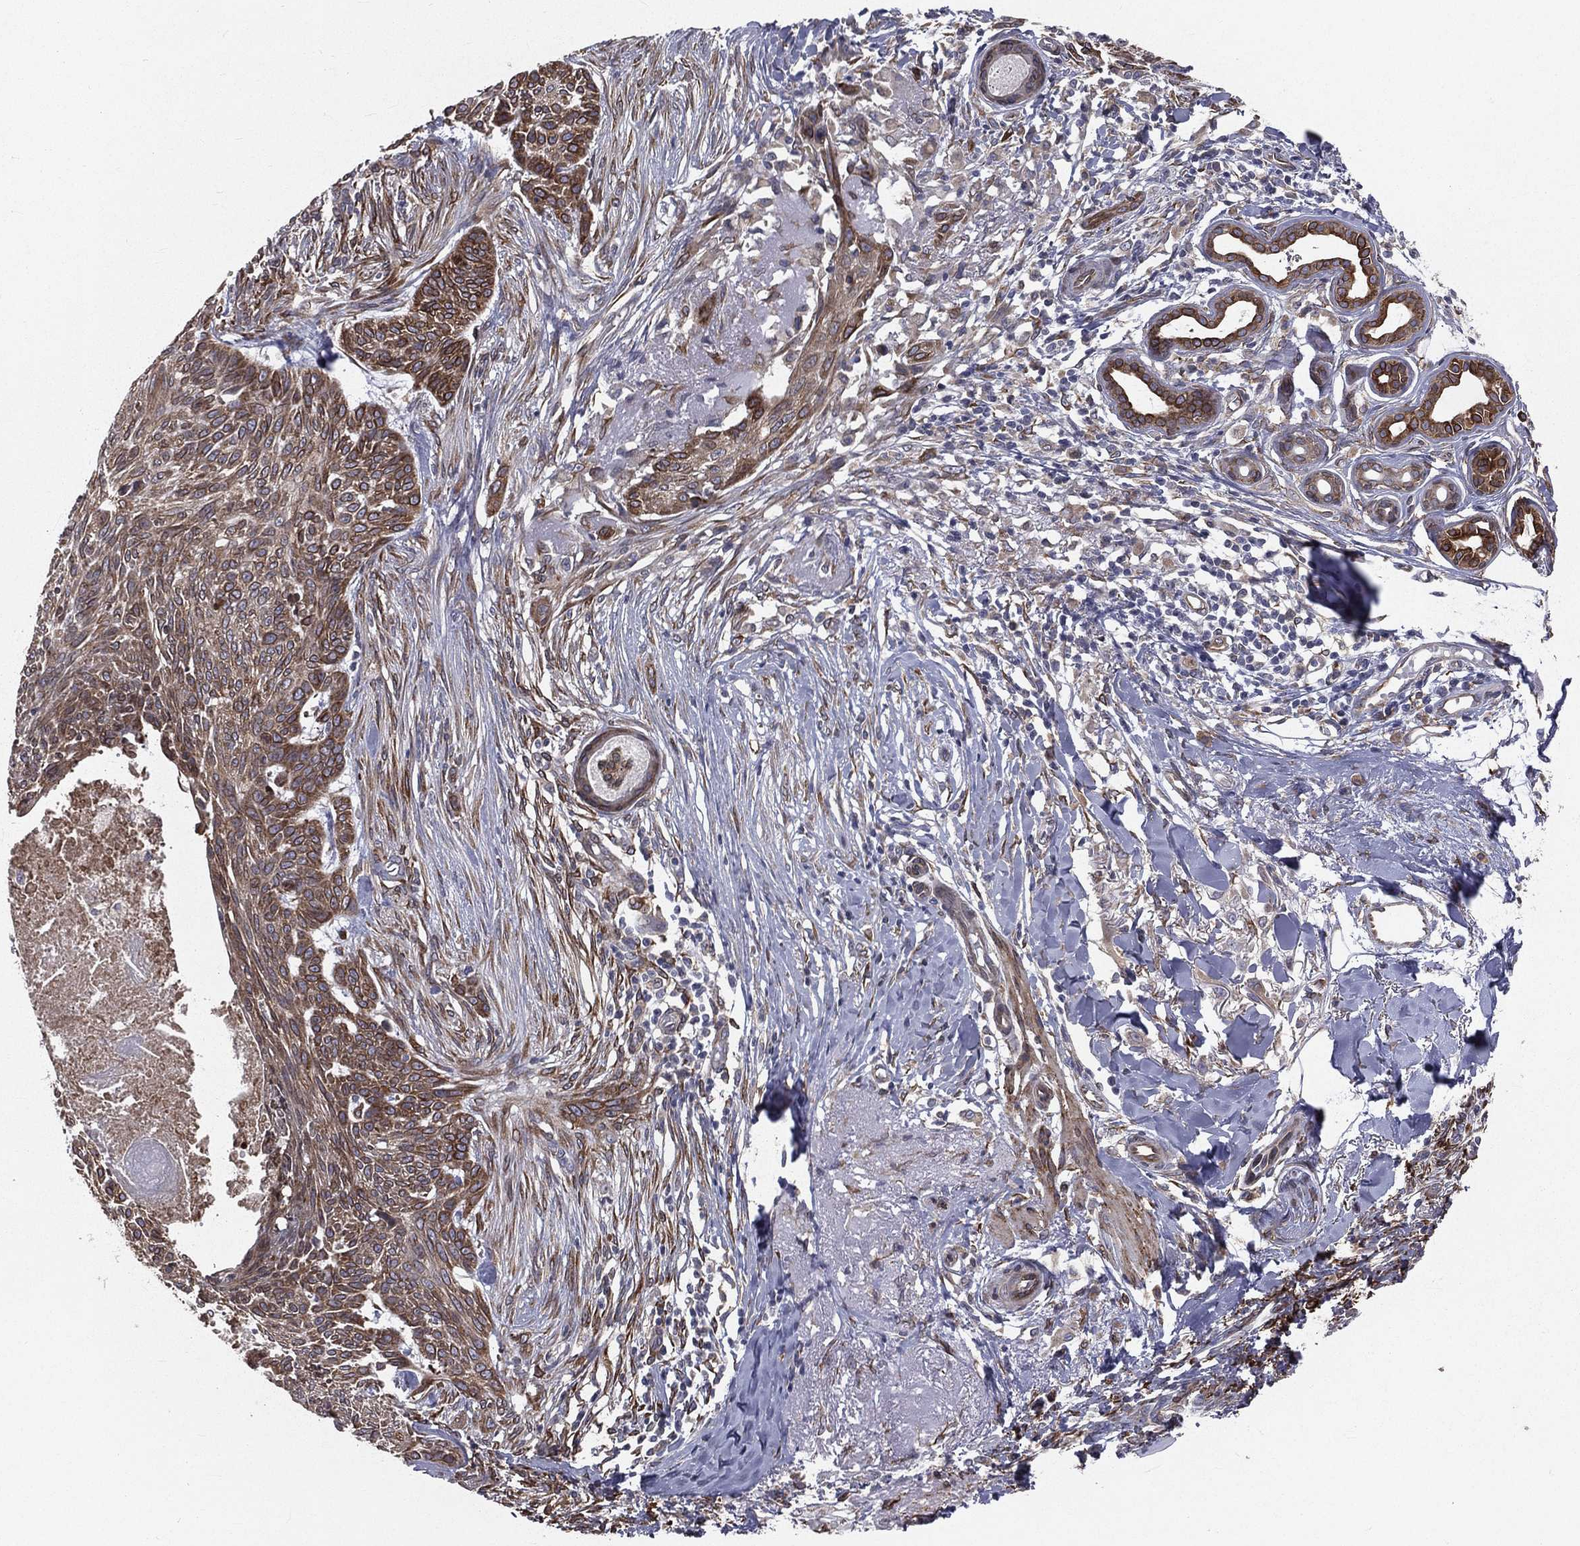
{"staining": {"intensity": "weak", "quantity": ">75%", "location": "cytoplasmic/membranous"}, "tissue": "skin cancer", "cell_type": "Tumor cells", "image_type": "cancer", "snomed": [{"axis": "morphology", "description": "Normal tissue, NOS"}, {"axis": "morphology", "description": "Basal cell carcinoma"}, {"axis": "topography", "description": "Skin"}], "caption": "A micrograph of human skin cancer (basal cell carcinoma) stained for a protein displays weak cytoplasmic/membranous brown staining in tumor cells.", "gene": "PGRMC1", "patient": {"sex": "male", "age": 84}}